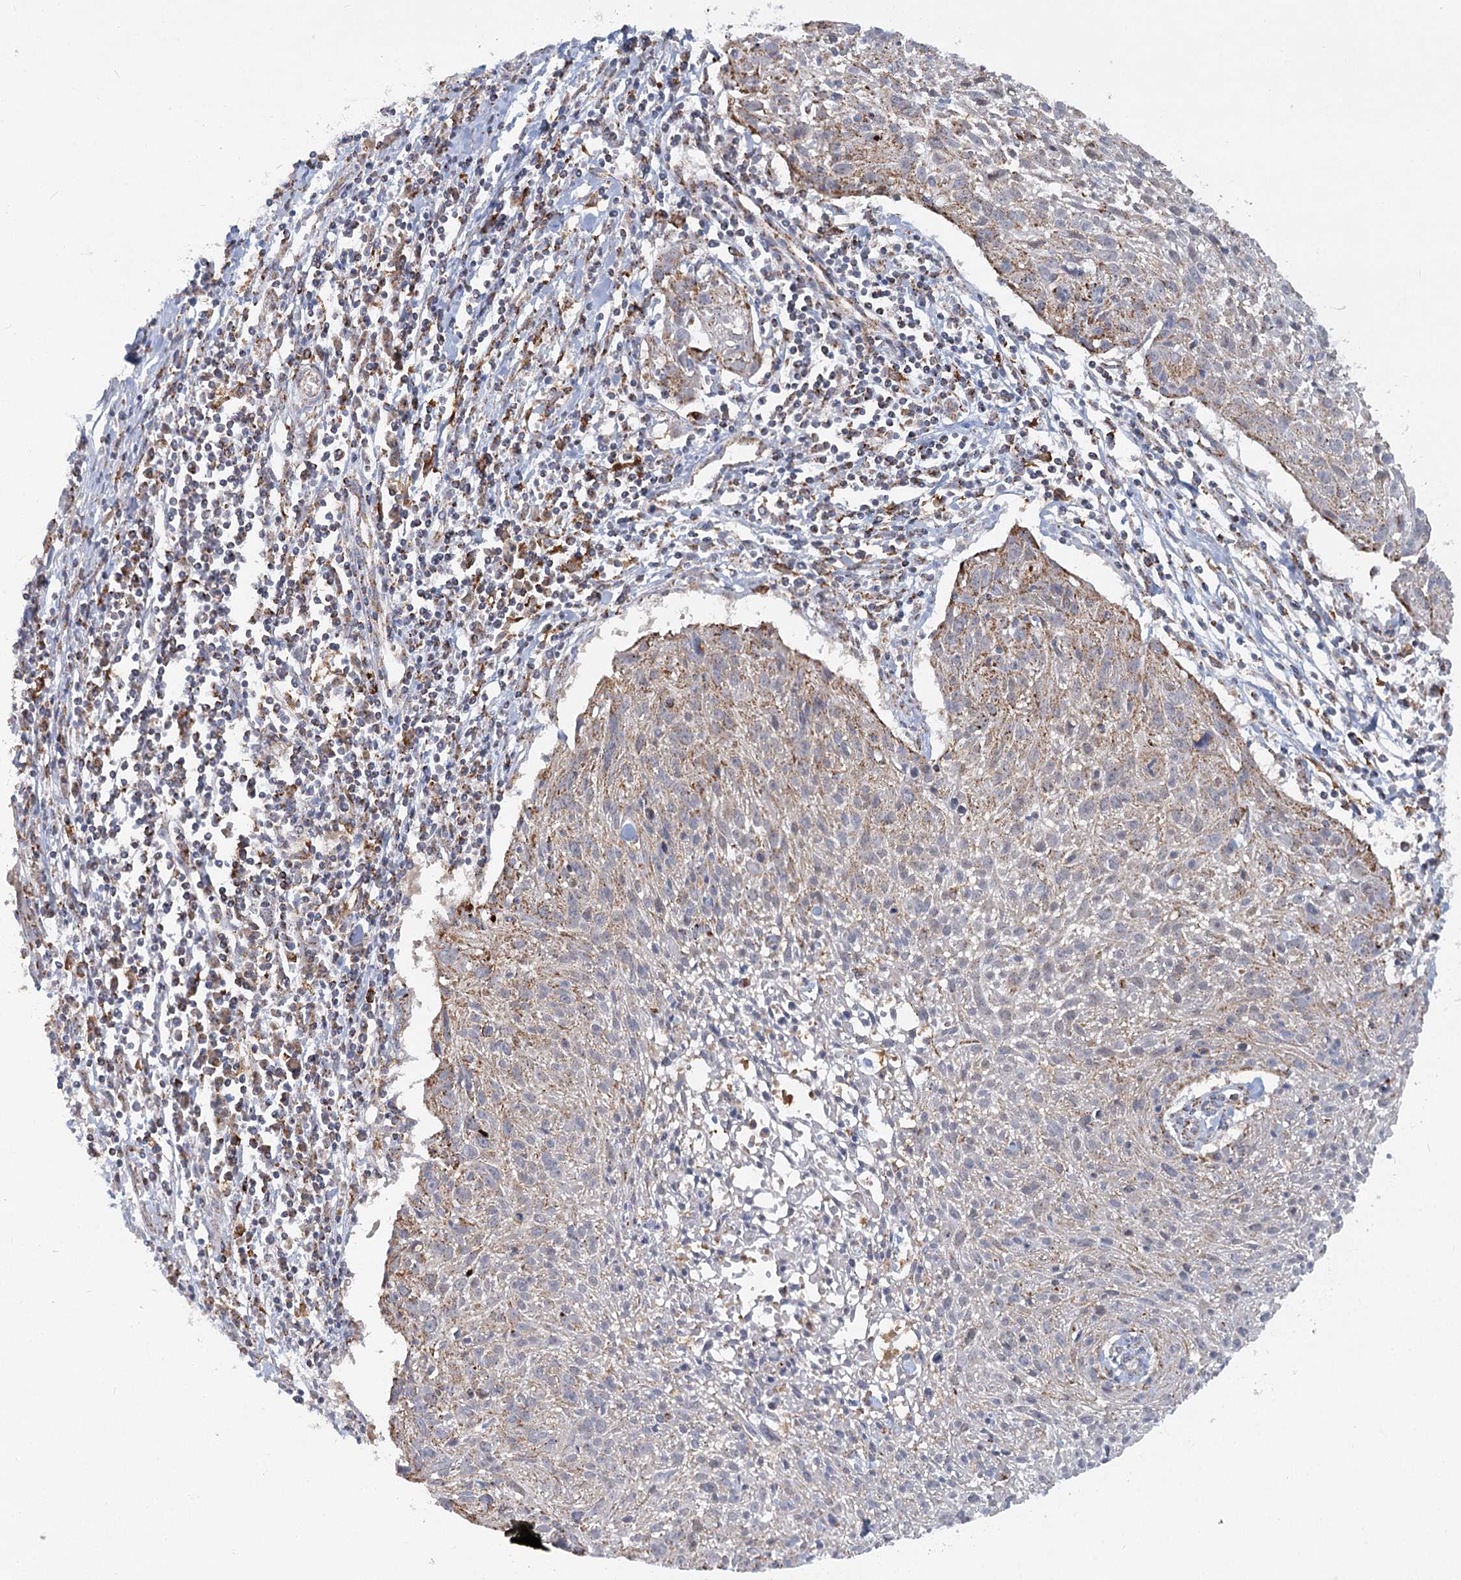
{"staining": {"intensity": "weak", "quantity": "25%-75%", "location": "cytoplasmic/membranous"}, "tissue": "cervical cancer", "cell_type": "Tumor cells", "image_type": "cancer", "snomed": [{"axis": "morphology", "description": "Squamous cell carcinoma, NOS"}, {"axis": "topography", "description": "Cervix"}], "caption": "Cervical cancer stained with DAB immunohistochemistry demonstrates low levels of weak cytoplasmic/membranous positivity in about 25%-75% of tumor cells.", "gene": "TAS1R1", "patient": {"sex": "female", "age": 51}}